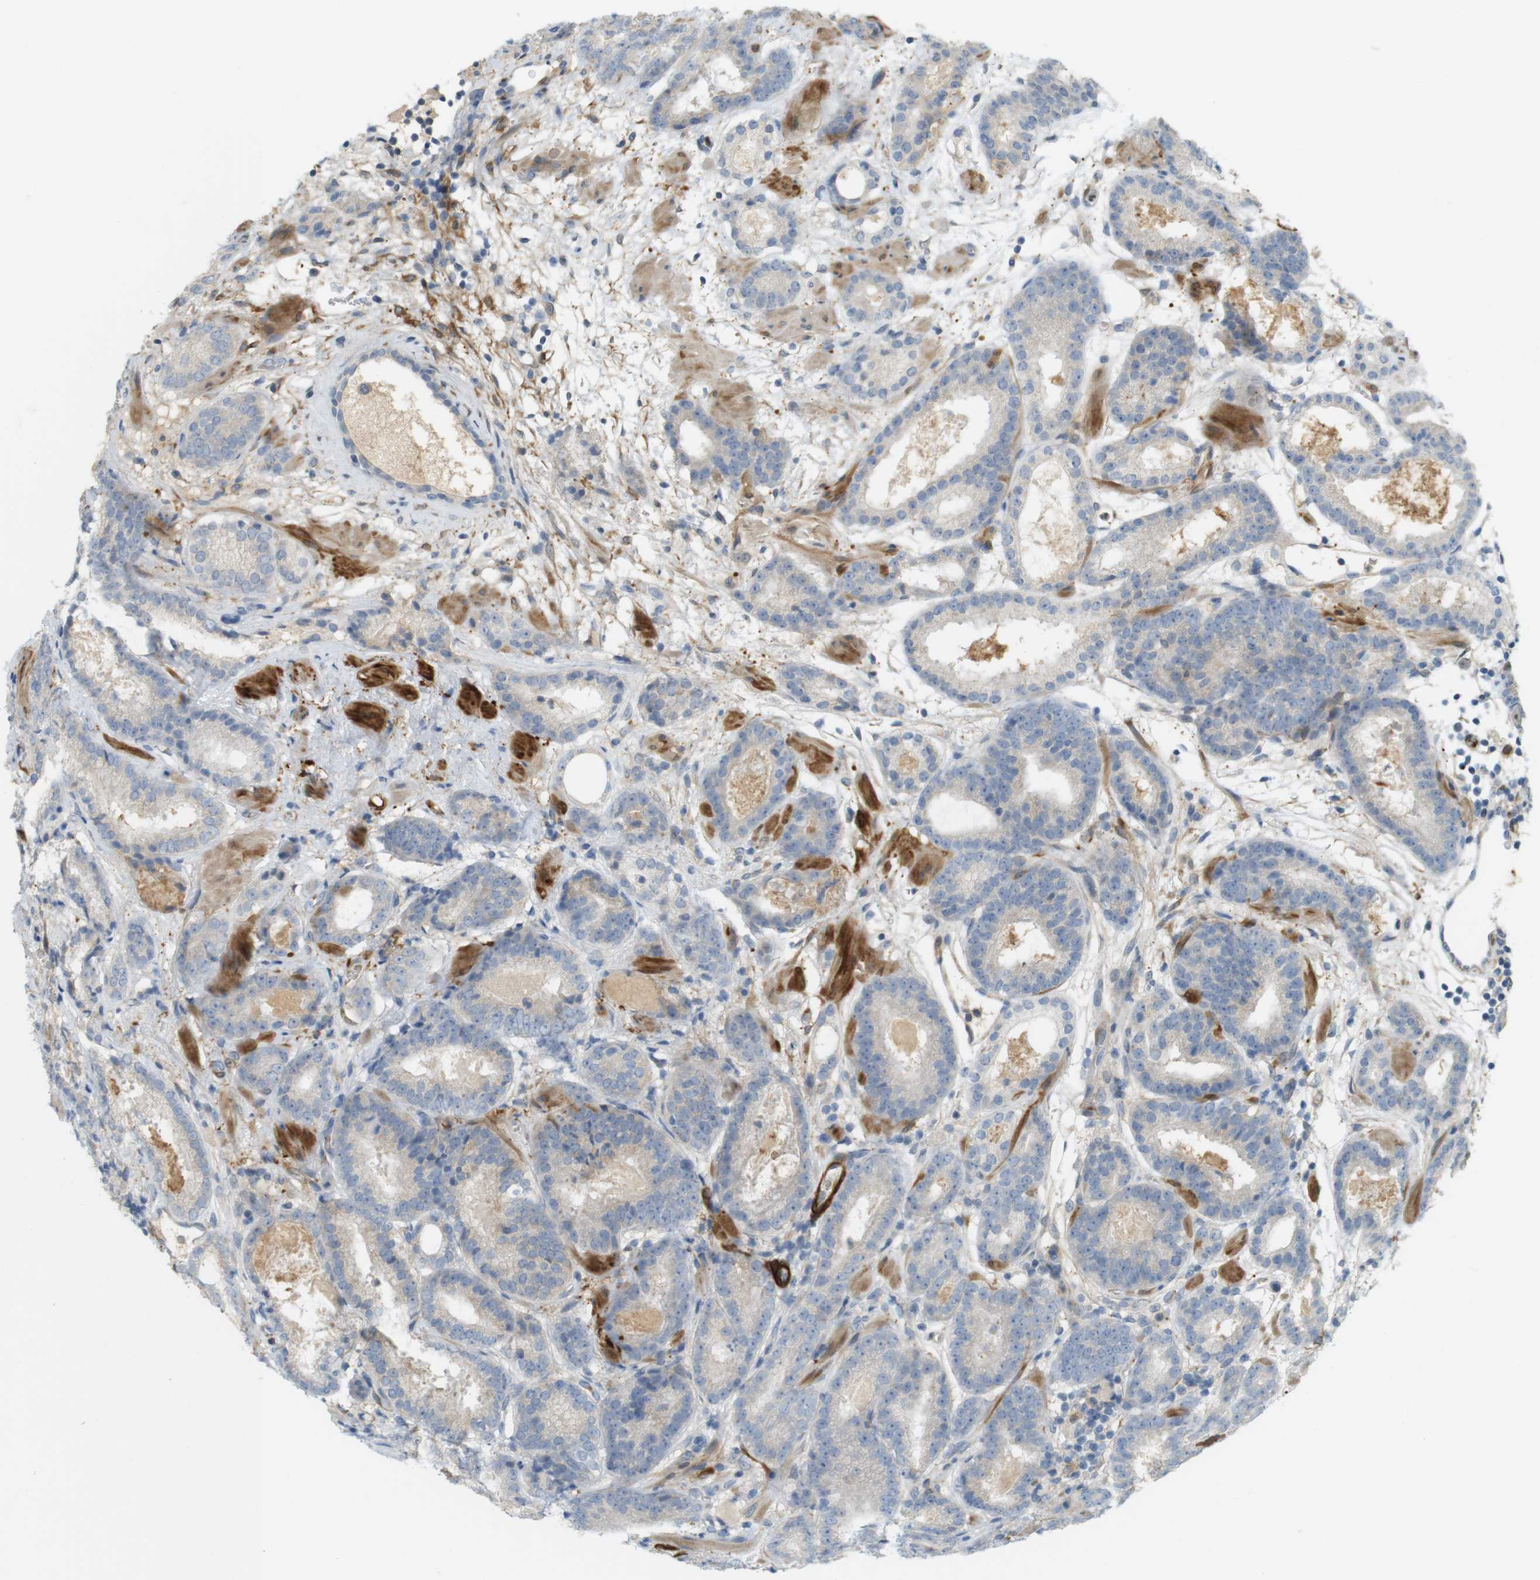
{"staining": {"intensity": "negative", "quantity": "none", "location": "none"}, "tissue": "prostate cancer", "cell_type": "Tumor cells", "image_type": "cancer", "snomed": [{"axis": "morphology", "description": "Adenocarcinoma, Low grade"}, {"axis": "topography", "description": "Prostate"}], "caption": "Prostate cancer (low-grade adenocarcinoma) was stained to show a protein in brown. There is no significant expression in tumor cells.", "gene": "PDE3A", "patient": {"sex": "male", "age": 69}}